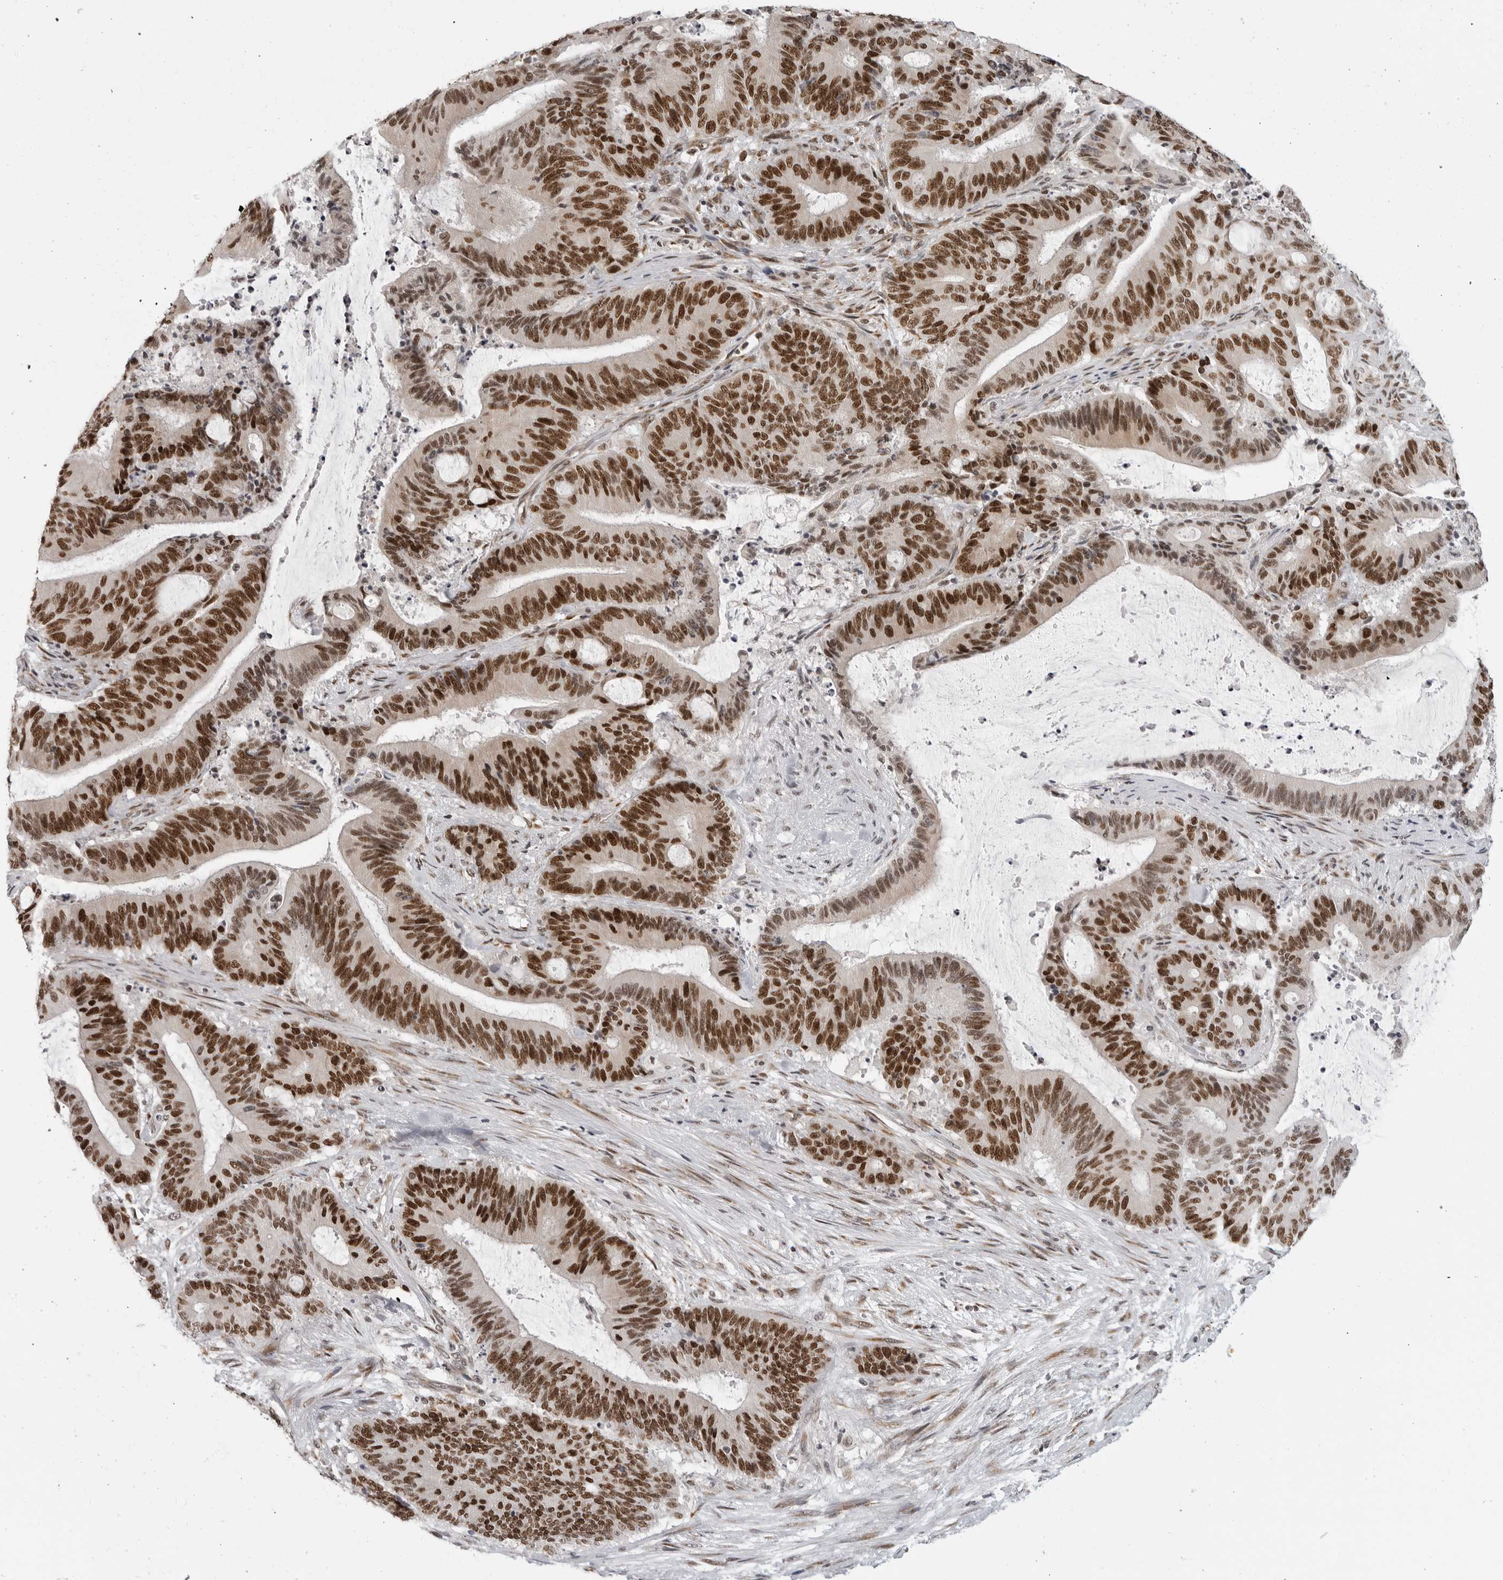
{"staining": {"intensity": "strong", "quantity": ">75%", "location": "nuclear"}, "tissue": "liver cancer", "cell_type": "Tumor cells", "image_type": "cancer", "snomed": [{"axis": "morphology", "description": "Normal tissue, NOS"}, {"axis": "morphology", "description": "Cholangiocarcinoma"}, {"axis": "topography", "description": "Liver"}, {"axis": "topography", "description": "Peripheral nerve tissue"}], "caption": "Immunohistochemical staining of human liver cancer (cholangiocarcinoma) demonstrates high levels of strong nuclear positivity in approximately >75% of tumor cells. Using DAB (brown) and hematoxylin (blue) stains, captured at high magnification using brightfield microscopy.", "gene": "PRDM10", "patient": {"sex": "female", "age": 73}}